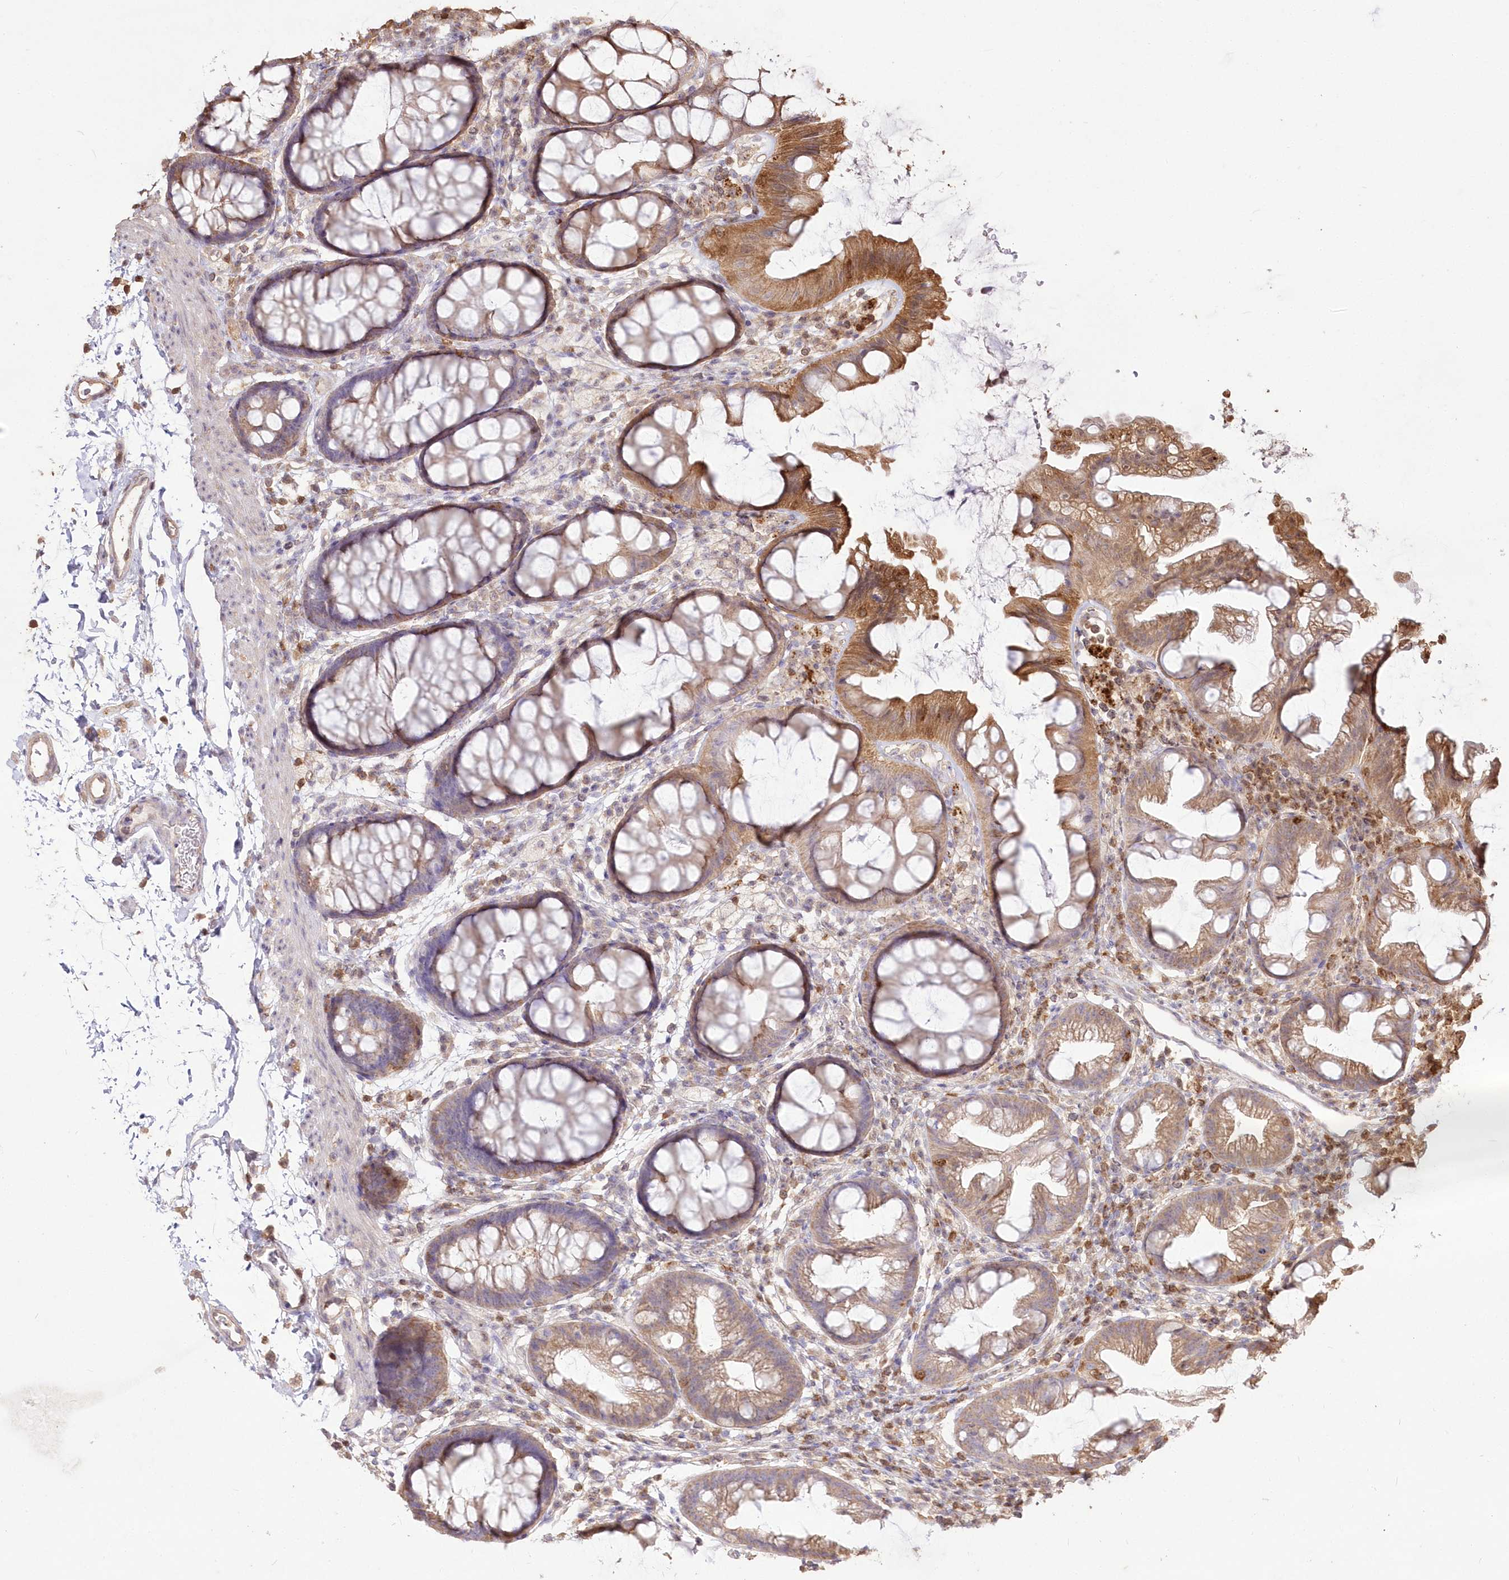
{"staining": {"intensity": "weak", "quantity": "25%-75%", "location": "cytoplasmic/membranous"}, "tissue": "colon", "cell_type": "Endothelial cells", "image_type": "normal", "snomed": [{"axis": "morphology", "description": "Normal tissue, NOS"}, {"axis": "topography", "description": "Colon"}], "caption": "Immunohistochemistry staining of benign colon, which exhibits low levels of weak cytoplasmic/membranous staining in about 25%-75% of endothelial cells indicating weak cytoplasmic/membranous protein staining. The staining was performed using DAB (brown) for protein detection and nuclei were counterstained in hematoxylin (blue).", "gene": "STK17B", "patient": {"sex": "female", "age": 62}}